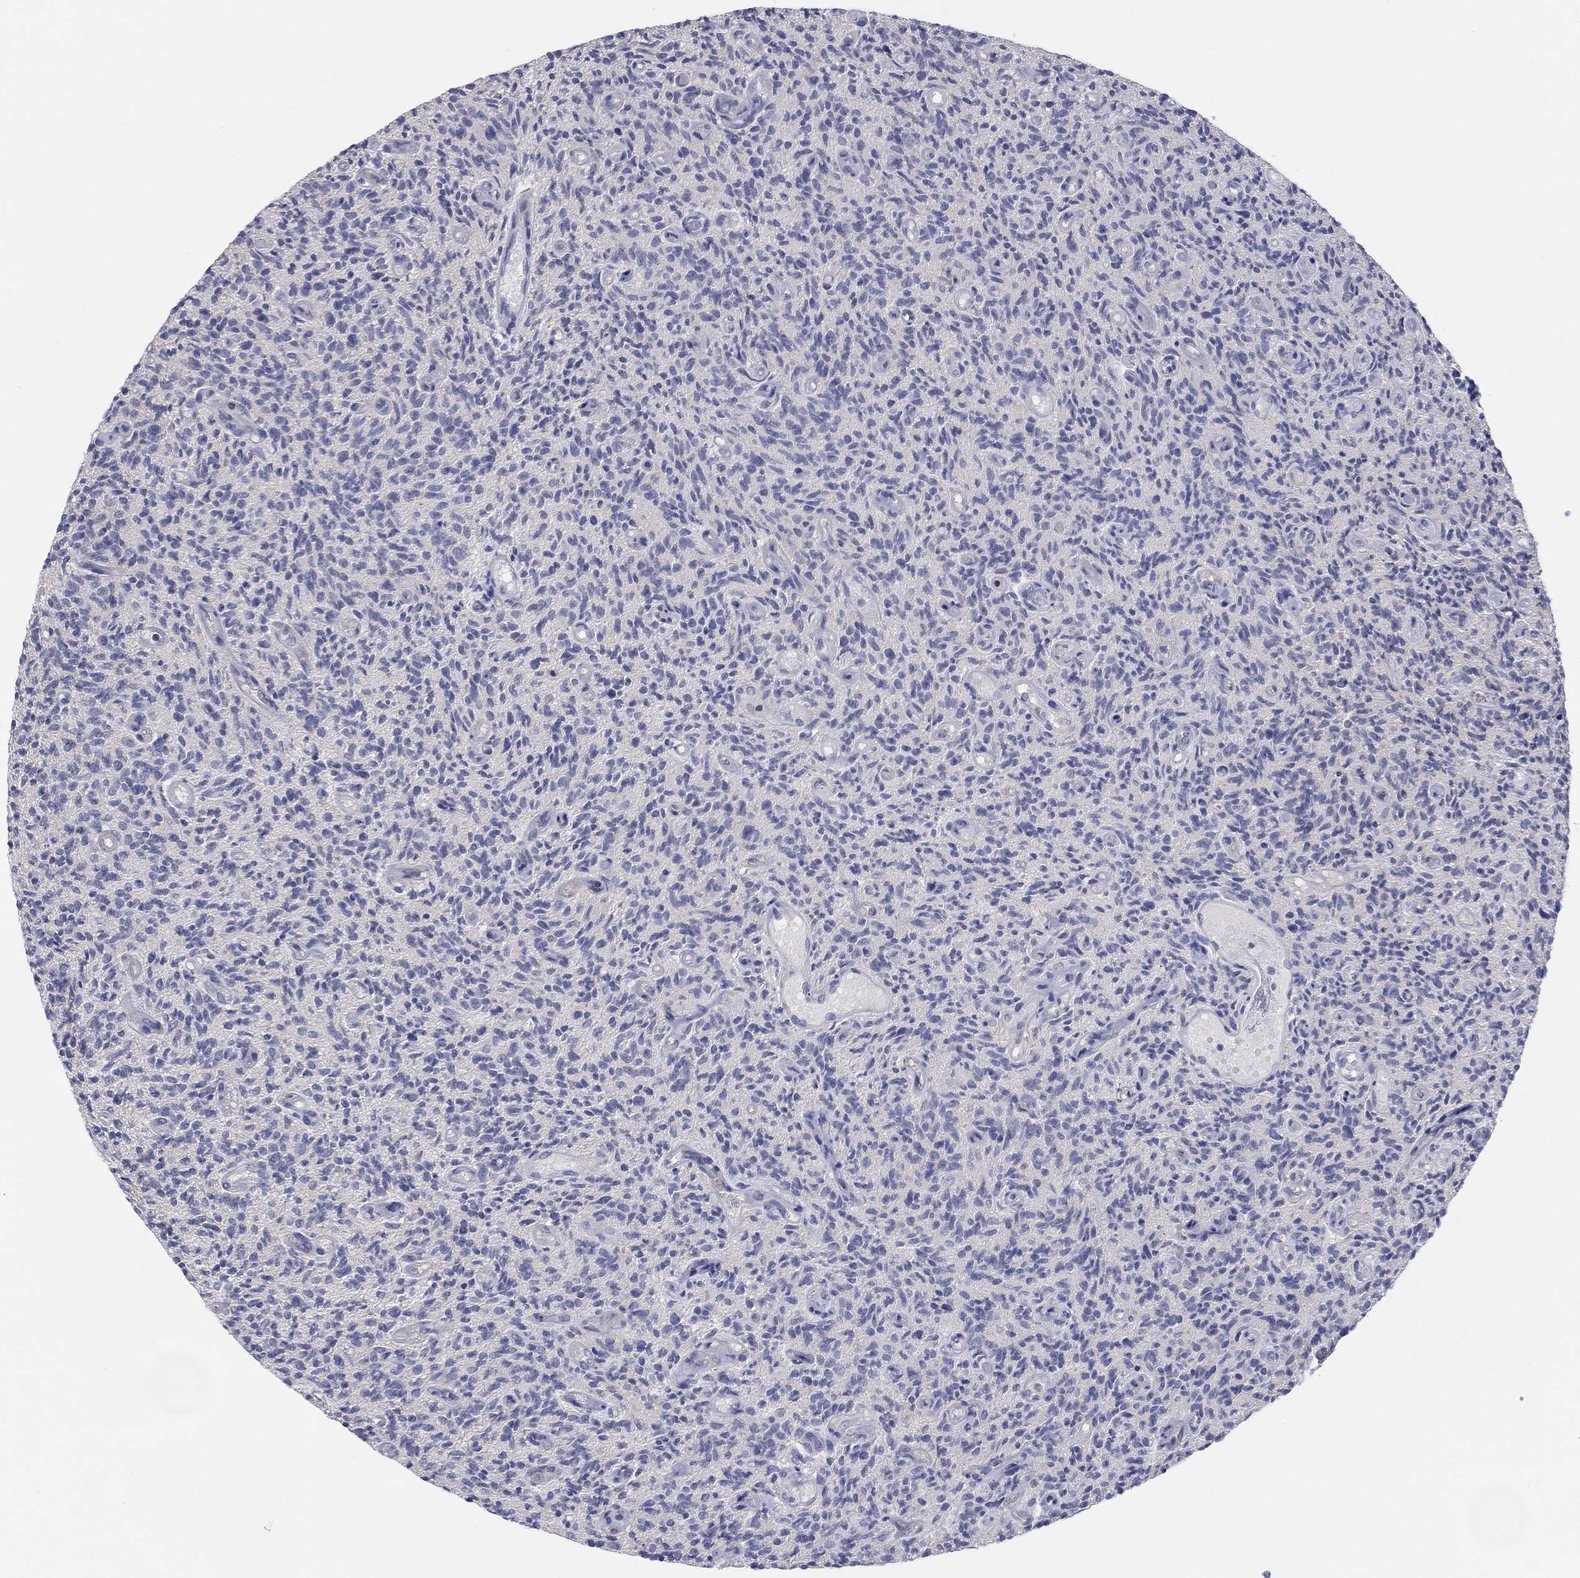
{"staining": {"intensity": "negative", "quantity": "none", "location": "none"}, "tissue": "glioma", "cell_type": "Tumor cells", "image_type": "cancer", "snomed": [{"axis": "morphology", "description": "Glioma, malignant, High grade"}, {"axis": "topography", "description": "Brain"}], "caption": "High magnification brightfield microscopy of malignant glioma (high-grade) stained with DAB (3,3'-diaminobenzidine) (brown) and counterstained with hematoxylin (blue): tumor cells show no significant positivity. The staining is performed using DAB brown chromogen with nuclei counter-stained in using hematoxylin.", "gene": "BCO2", "patient": {"sex": "male", "age": 64}}